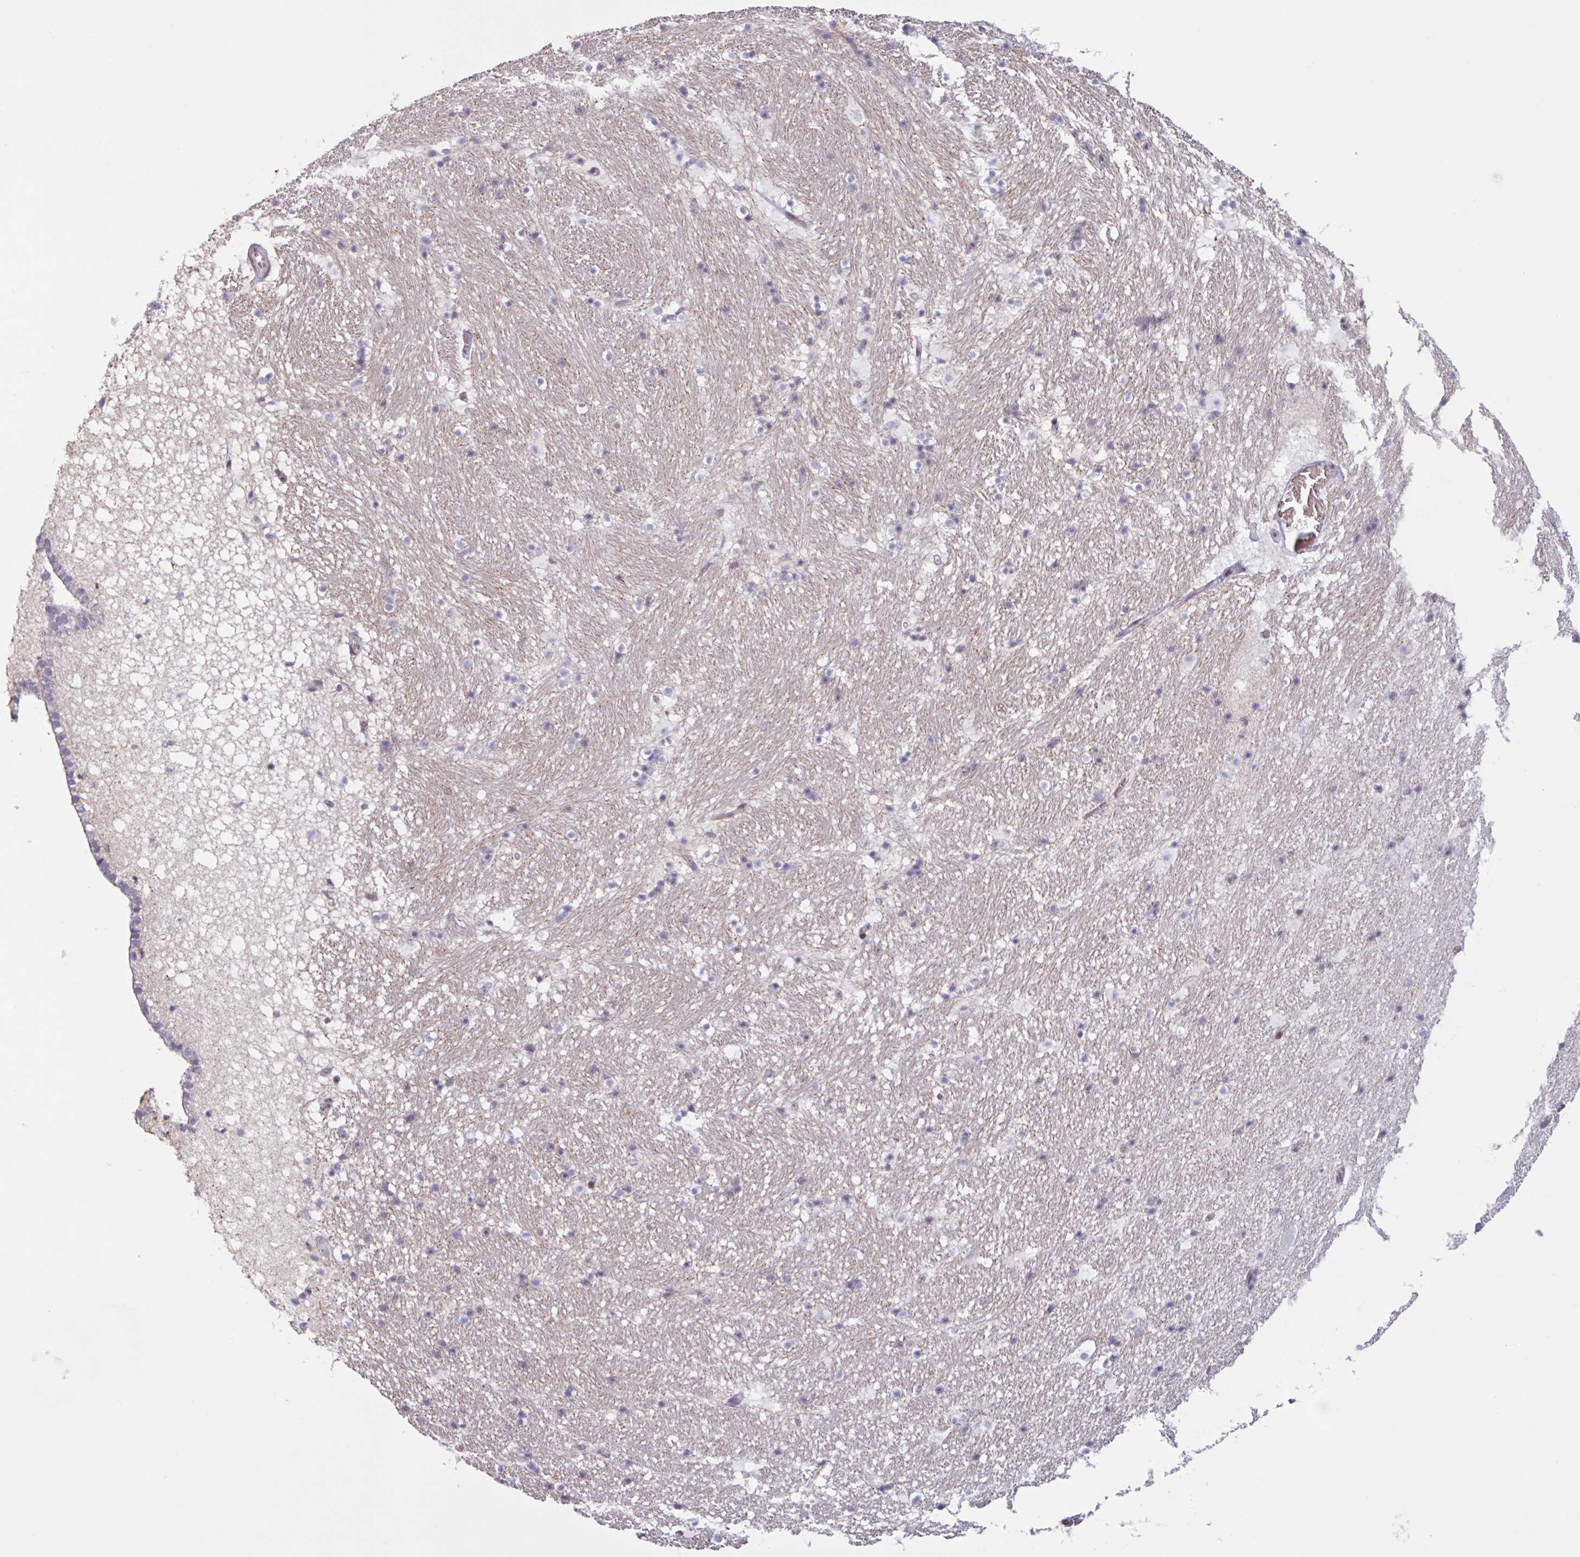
{"staining": {"intensity": "negative", "quantity": "none", "location": "none"}, "tissue": "hippocampus", "cell_type": "Glial cells", "image_type": "normal", "snomed": [{"axis": "morphology", "description": "Normal tissue, NOS"}, {"axis": "topography", "description": "Hippocampus"}], "caption": "The photomicrograph reveals no significant positivity in glial cells of hippocampus. (DAB immunohistochemistry (IHC), high magnification).", "gene": "ZNF575", "patient": {"sex": "male", "age": 37}}